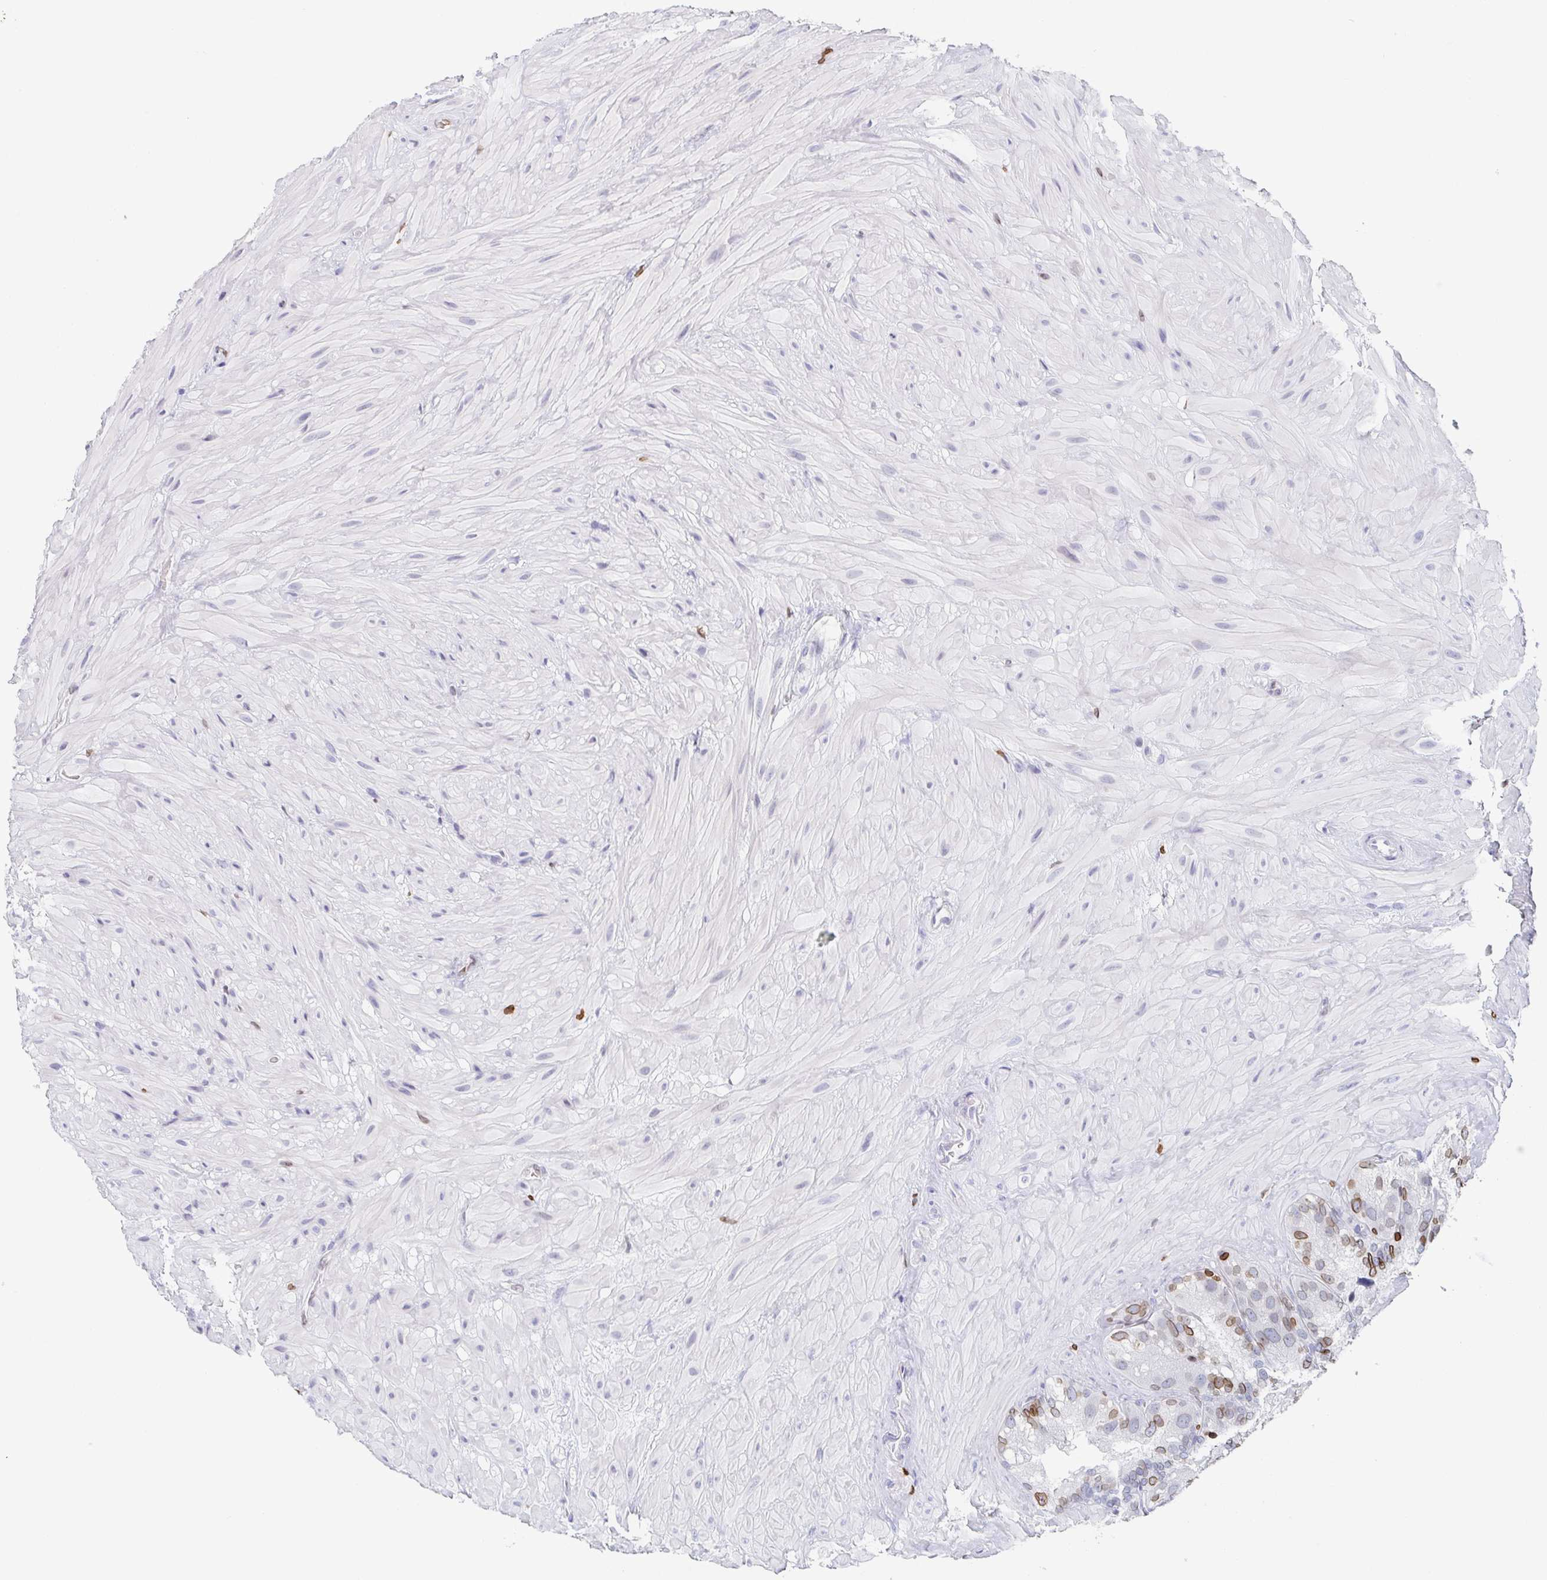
{"staining": {"intensity": "moderate", "quantity": "<25%", "location": "cytoplasmic/membranous,nuclear"}, "tissue": "seminal vesicle", "cell_type": "Glandular cells", "image_type": "normal", "snomed": [{"axis": "morphology", "description": "Normal tissue, NOS"}, {"axis": "topography", "description": "Seminal veicle"}], "caption": "Moderate cytoplasmic/membranous,nuclear expression is present in about <25% of glandular cells in unremarkable seminal vesicle.", "gene": "BTBD7", "patient": {"sex": "male", "age": 60}}